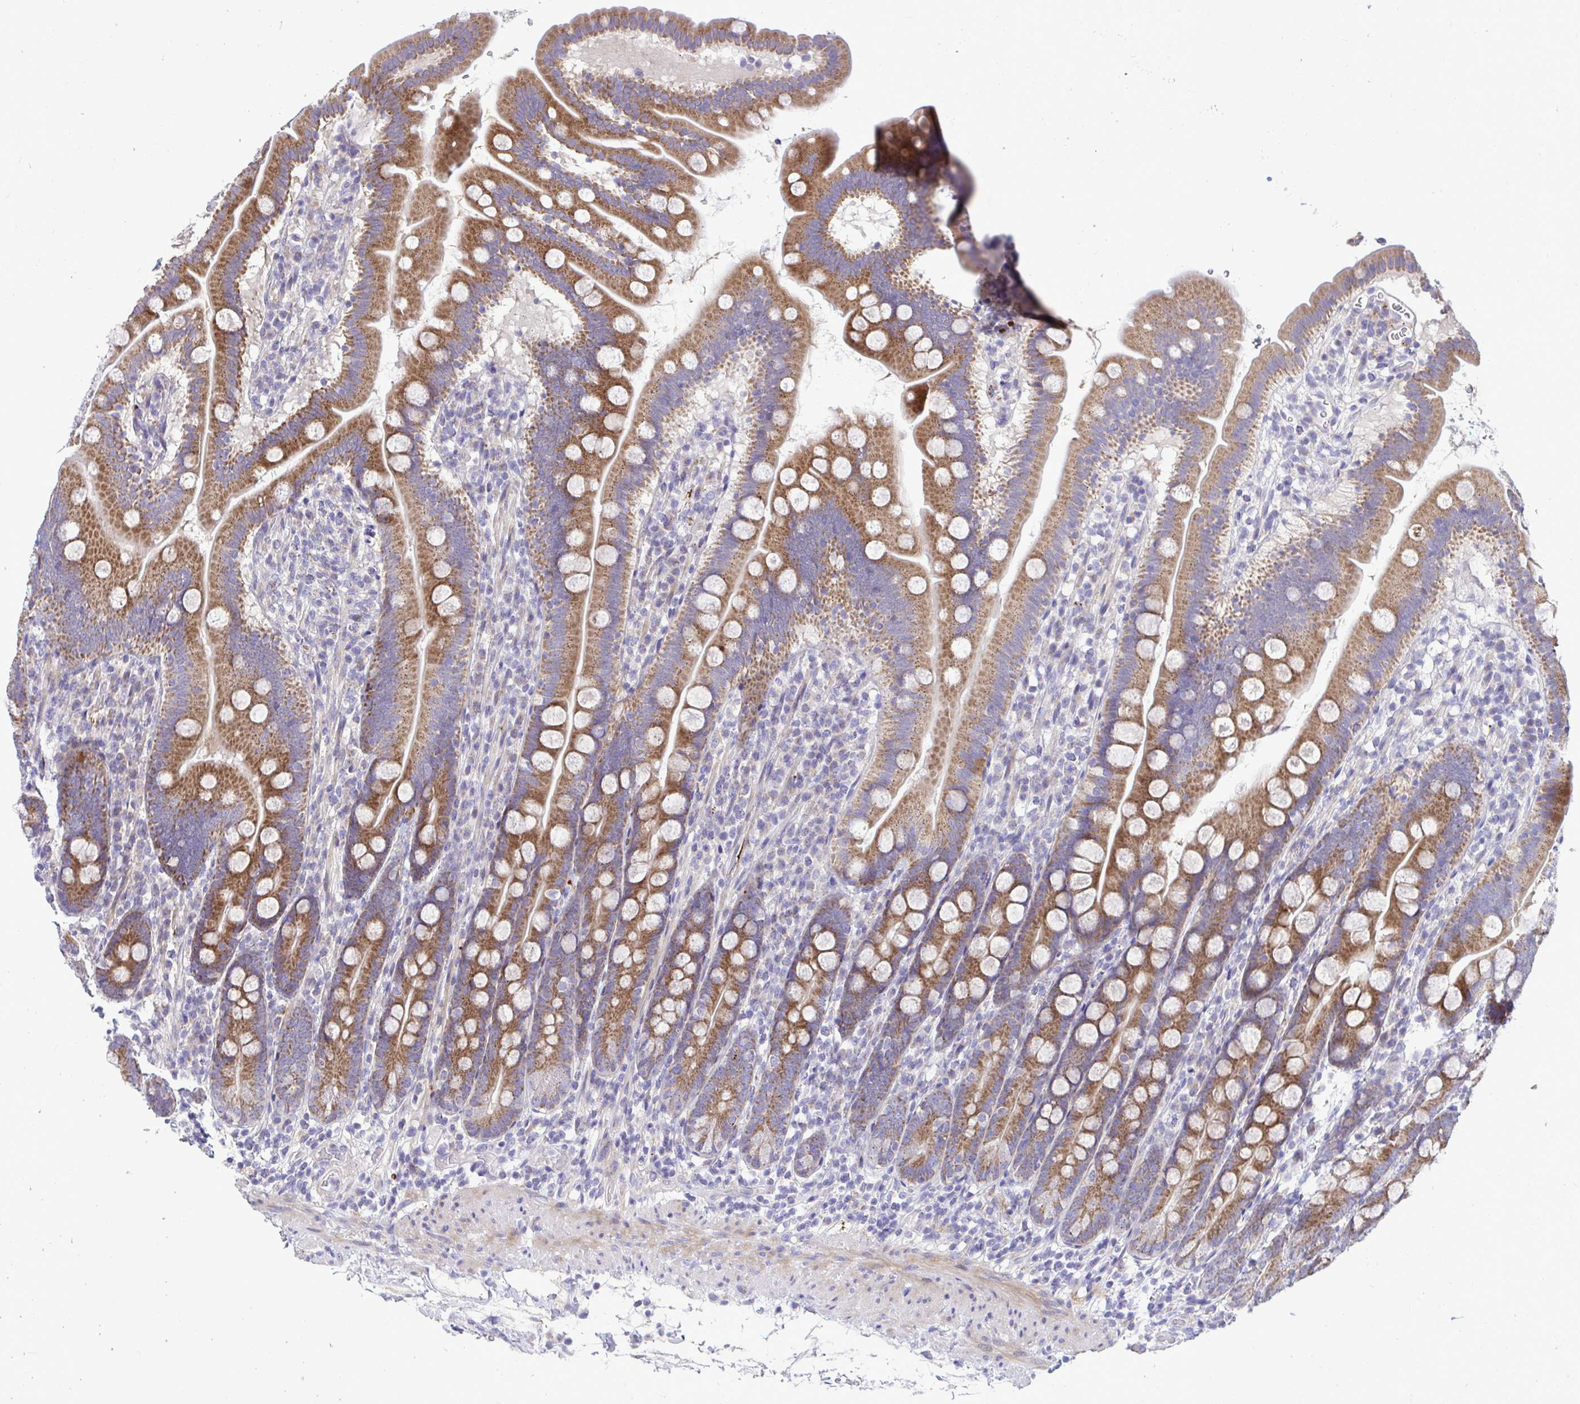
{"staining": {"intensity": "moderate", "quantity": ">75%", "location": "cytoplasmic/membranous"}, "tissue": "duodenum", "cell_type": "Glandular cells", "image_type": "normal", "snomed": [{"axis": "morphology", "description": "Normal tissue, NOS"}, {"axis": "topography", "description": "Duodenum"}], "caption": "Moderate cytoplasmic/membranous protein staining is present in about >75% of glandular cells in duodenum.", "gene": "MRPS16", "patient": {"sex": "female", "age": 67}}